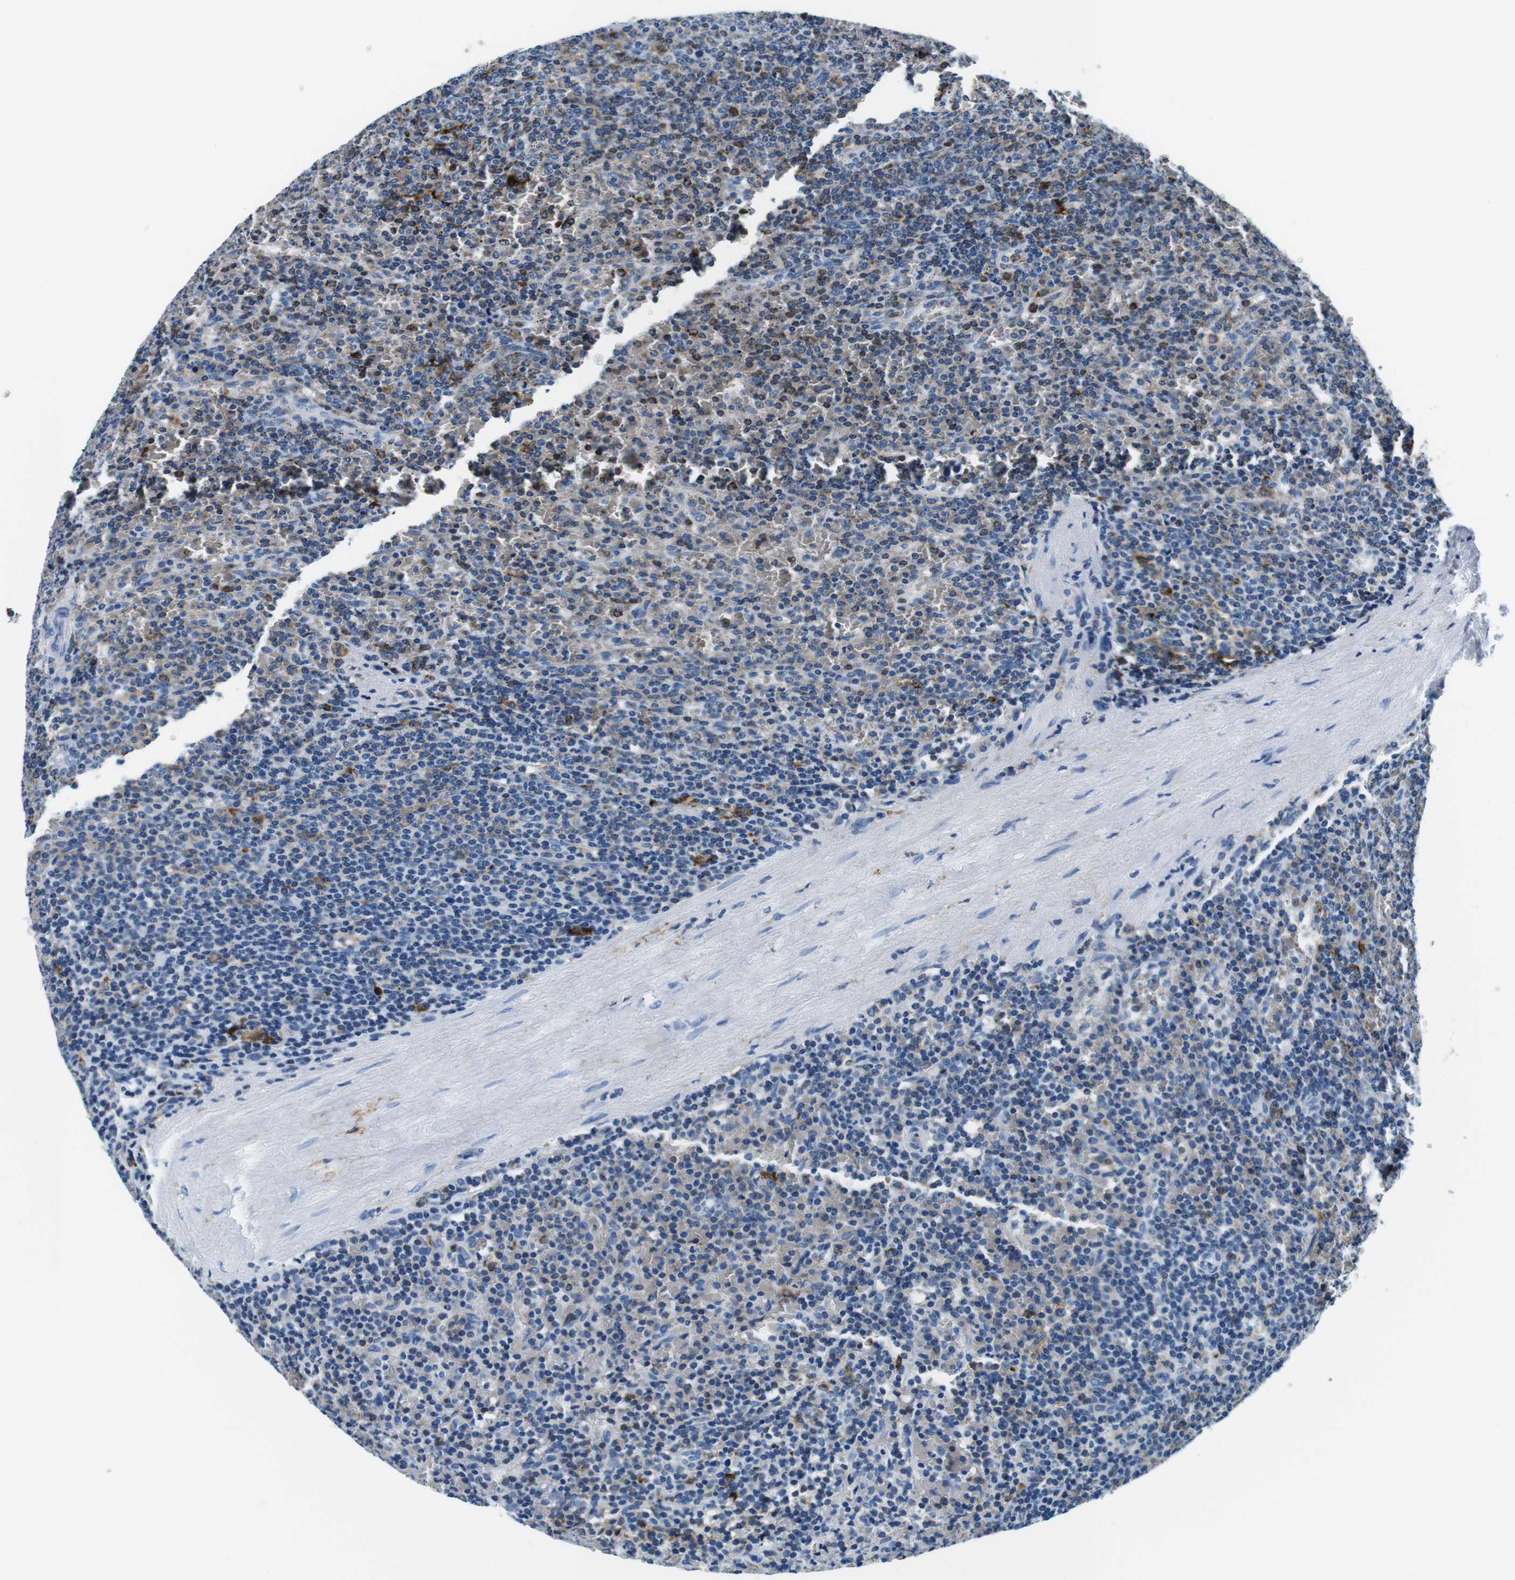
{"staining": {"intensity": "weak", "quantity": "<25%", "location": "cytoplasmic/membranous"}, "tissue": "lymphoma", "cell_type": "Tumor cells", "image_type": "cancer", "snomed": [{"axis": "morphology", "description": "Malignant lymphoma, non-Hodgkin's type, Low grade"}, {"axis": "topography", "description": "Spleen"}], "caption": "The immunohistochemistry image has no significant expression in tumor cells of lymphoma tissue.", "gene": "HLA-DRB1", "patient": {"sex": "female", "age": 77}}